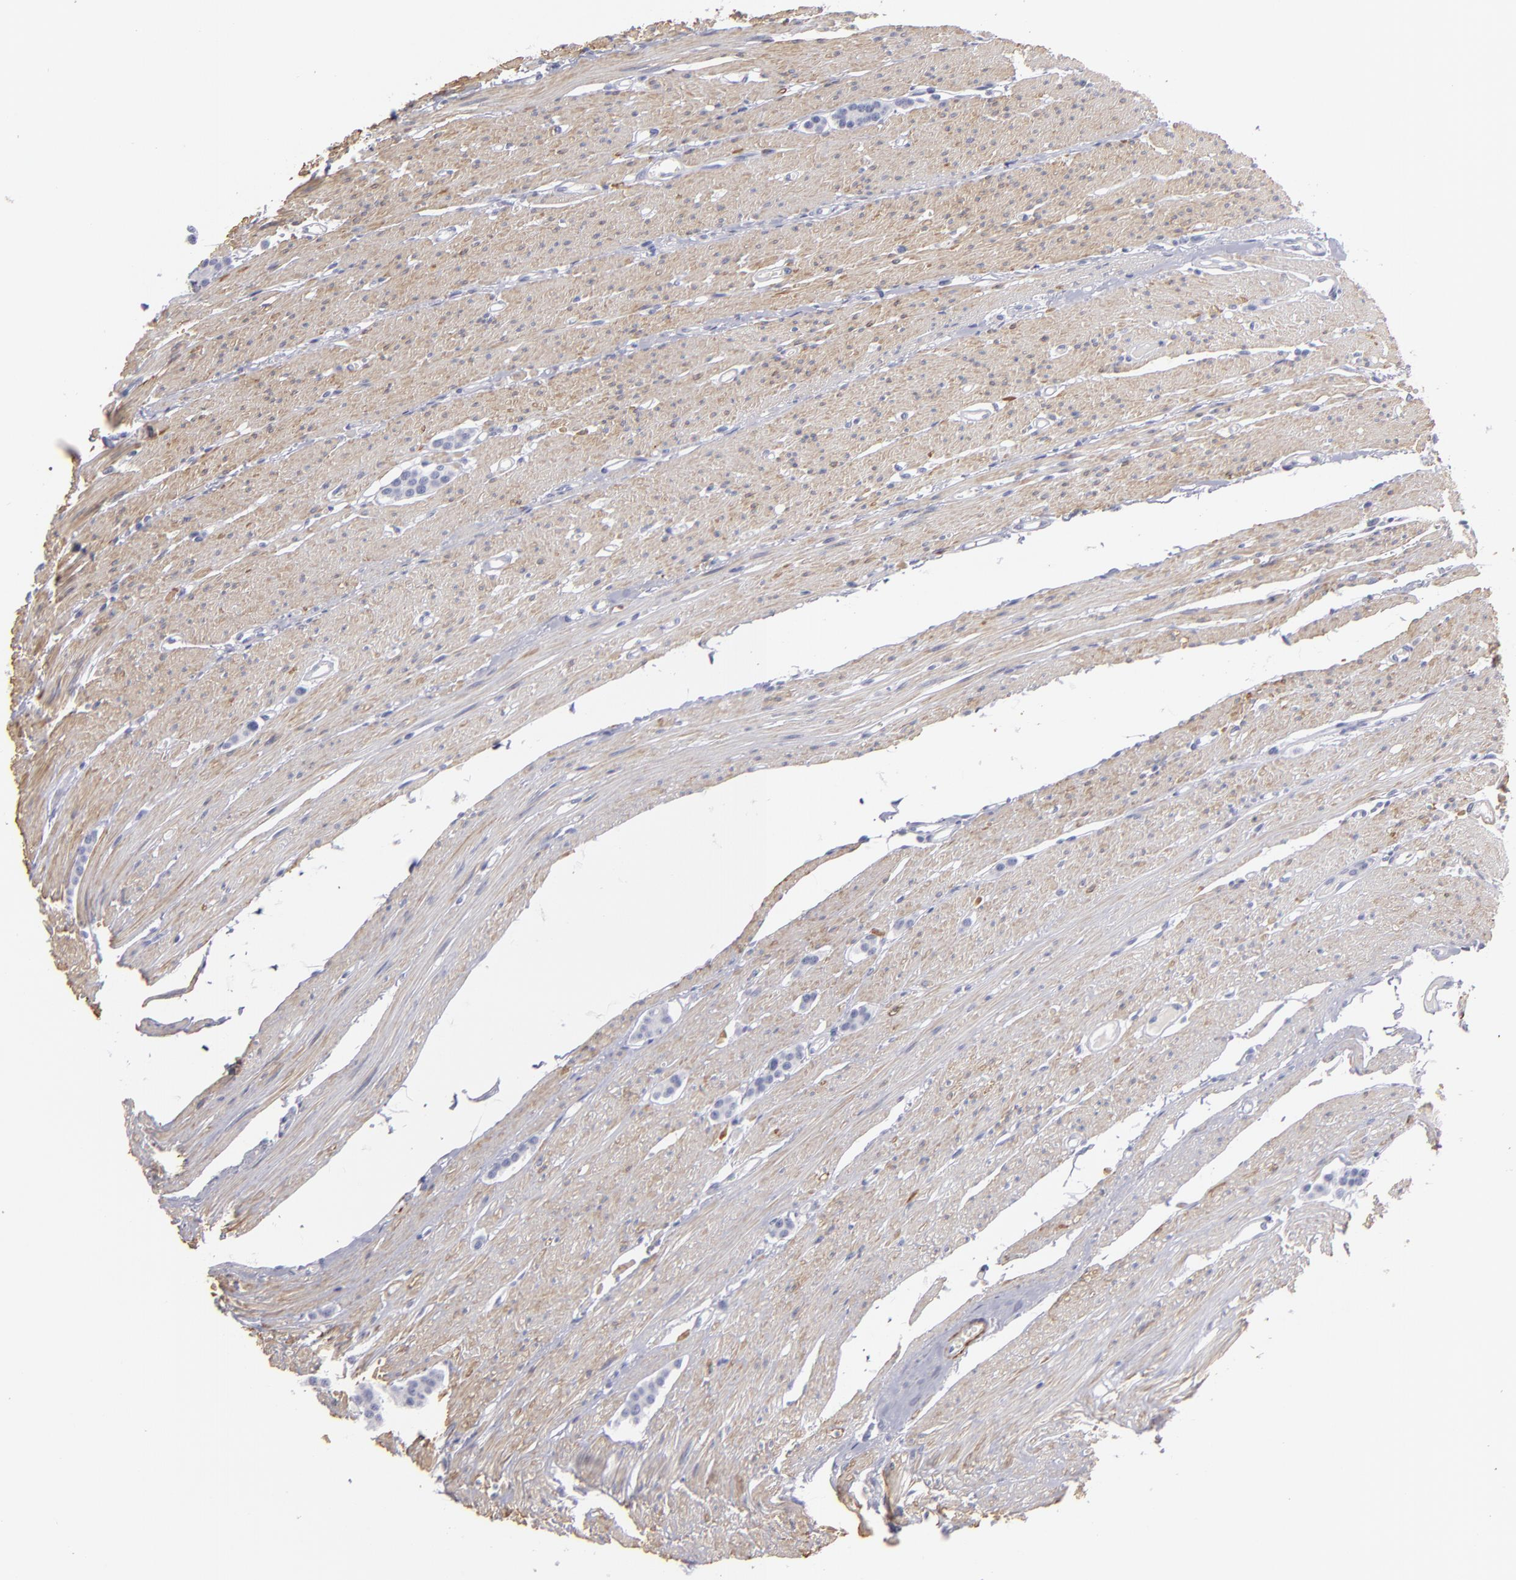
{"staining": {"intensity": "negative", "quantity": "none", "location": "none"}, "tissue": "carcinoid", "cell_type": "Tumor cells", "image_type": "cancer", "snomed": [{"axis": "morphology", "description": "Carcinoid, malignant, NOS"}, {"axis": "topography", "description": "Small intestine"}], "caption": "Immunohistochemistry micrograph of neoplastic tissue: human carcinoid (malignant) stained with DAB displays no significant protein staining in tumor cells.", "gene": "MYH11", "patient": {"sex": "male", "age": 60}}